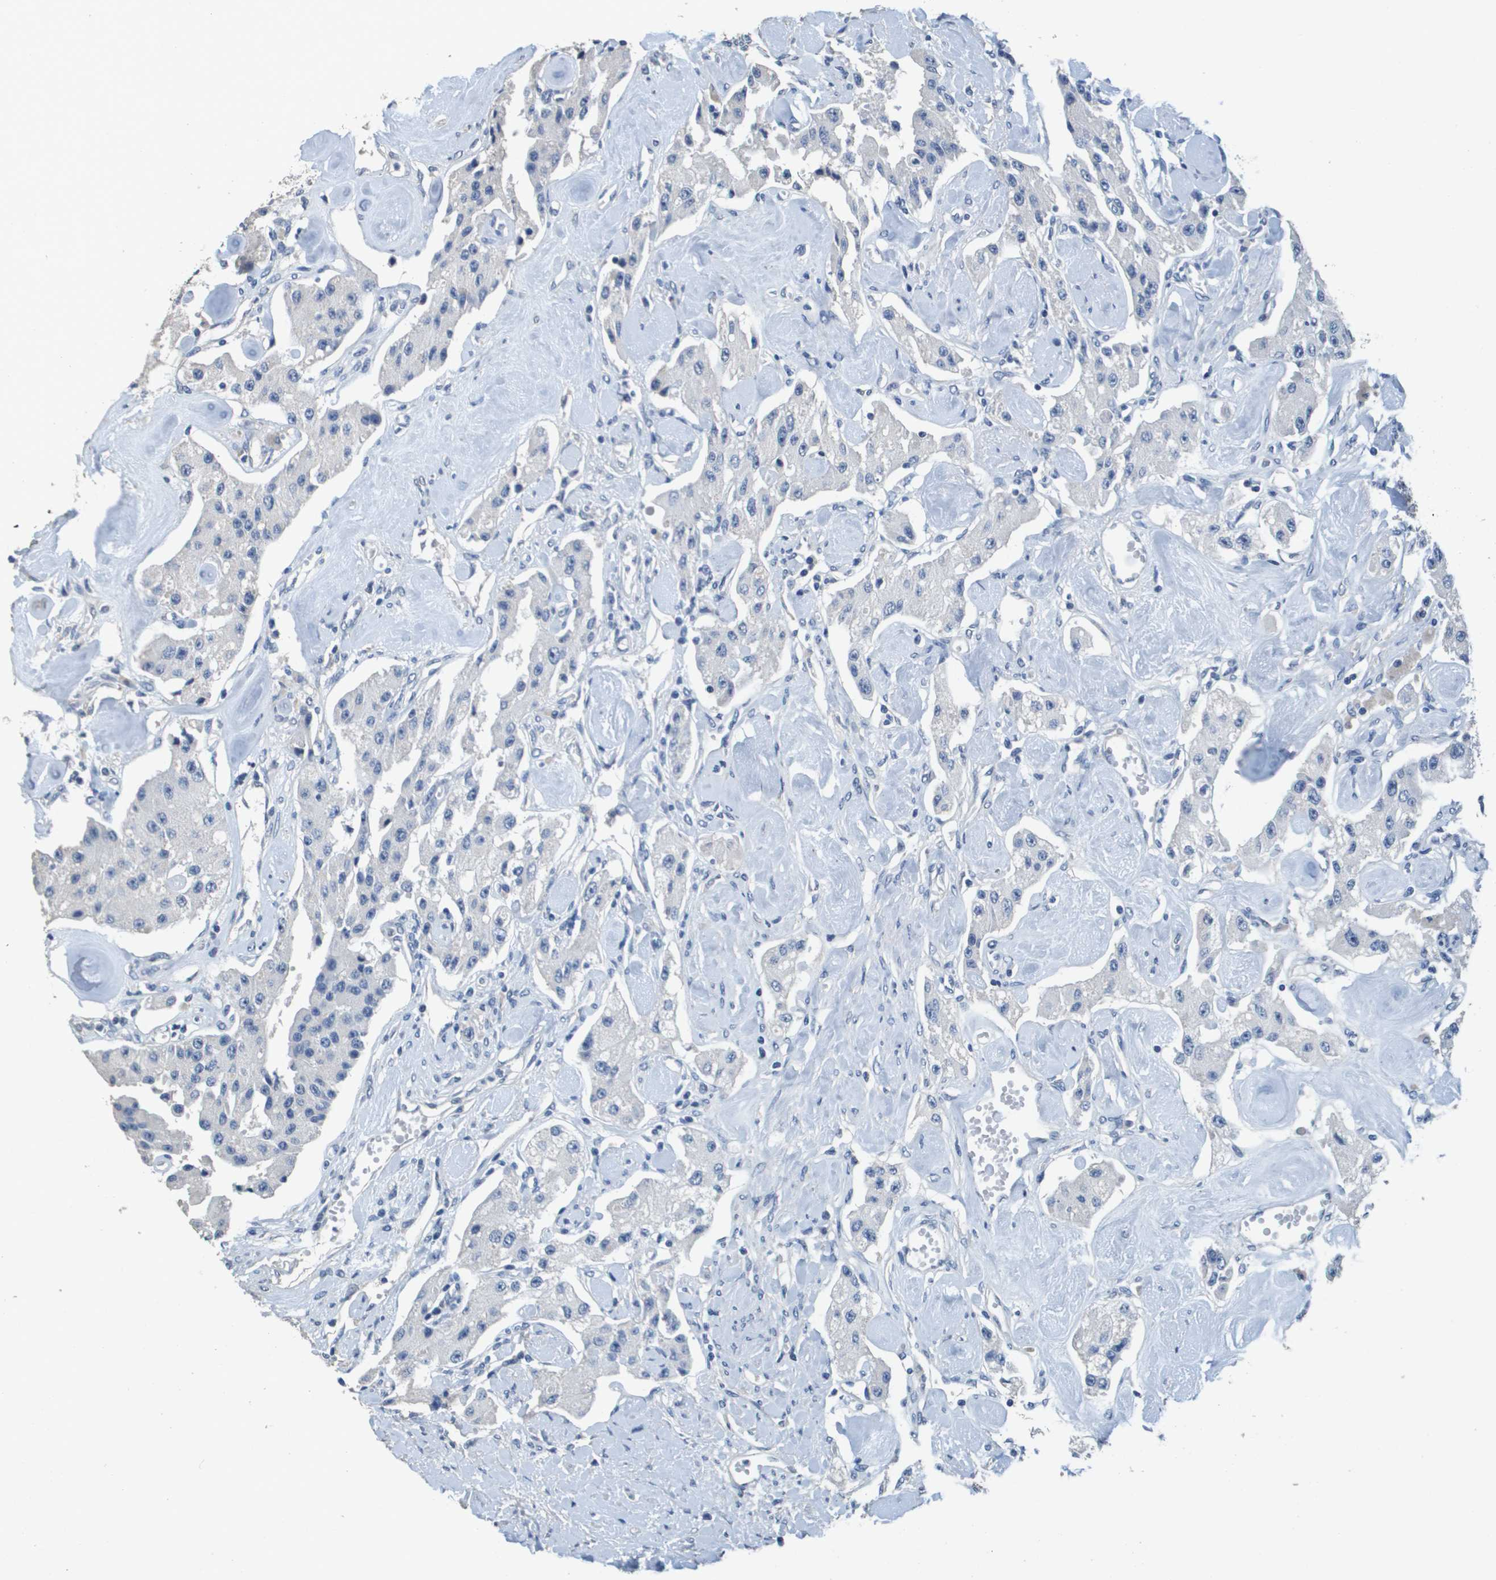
{"staining": {"intensity": "negative", "quantity": "none", "location": "none"}, "tissue": "carcinoid", "cell_type": "Tumor cells", "image_type": "cancer", "snomed": [{"axis": "morphology", "description": "Carcinoid, malignant, NOS"}, {"axis": "topography", "description": "Pancreas"}], "caption": "A high-resolution histopathology image shows immunohistochemistry (IHC) staining of carcinoid, which demonstrates no significant positivity in tumor cells. (DAB (3,3'-diaminobenzidine) immunohistochemistry (IHC) with hematoxylin counter stain).", "gene": "MT3", "patient": {"sex": "male", "age": 41}}